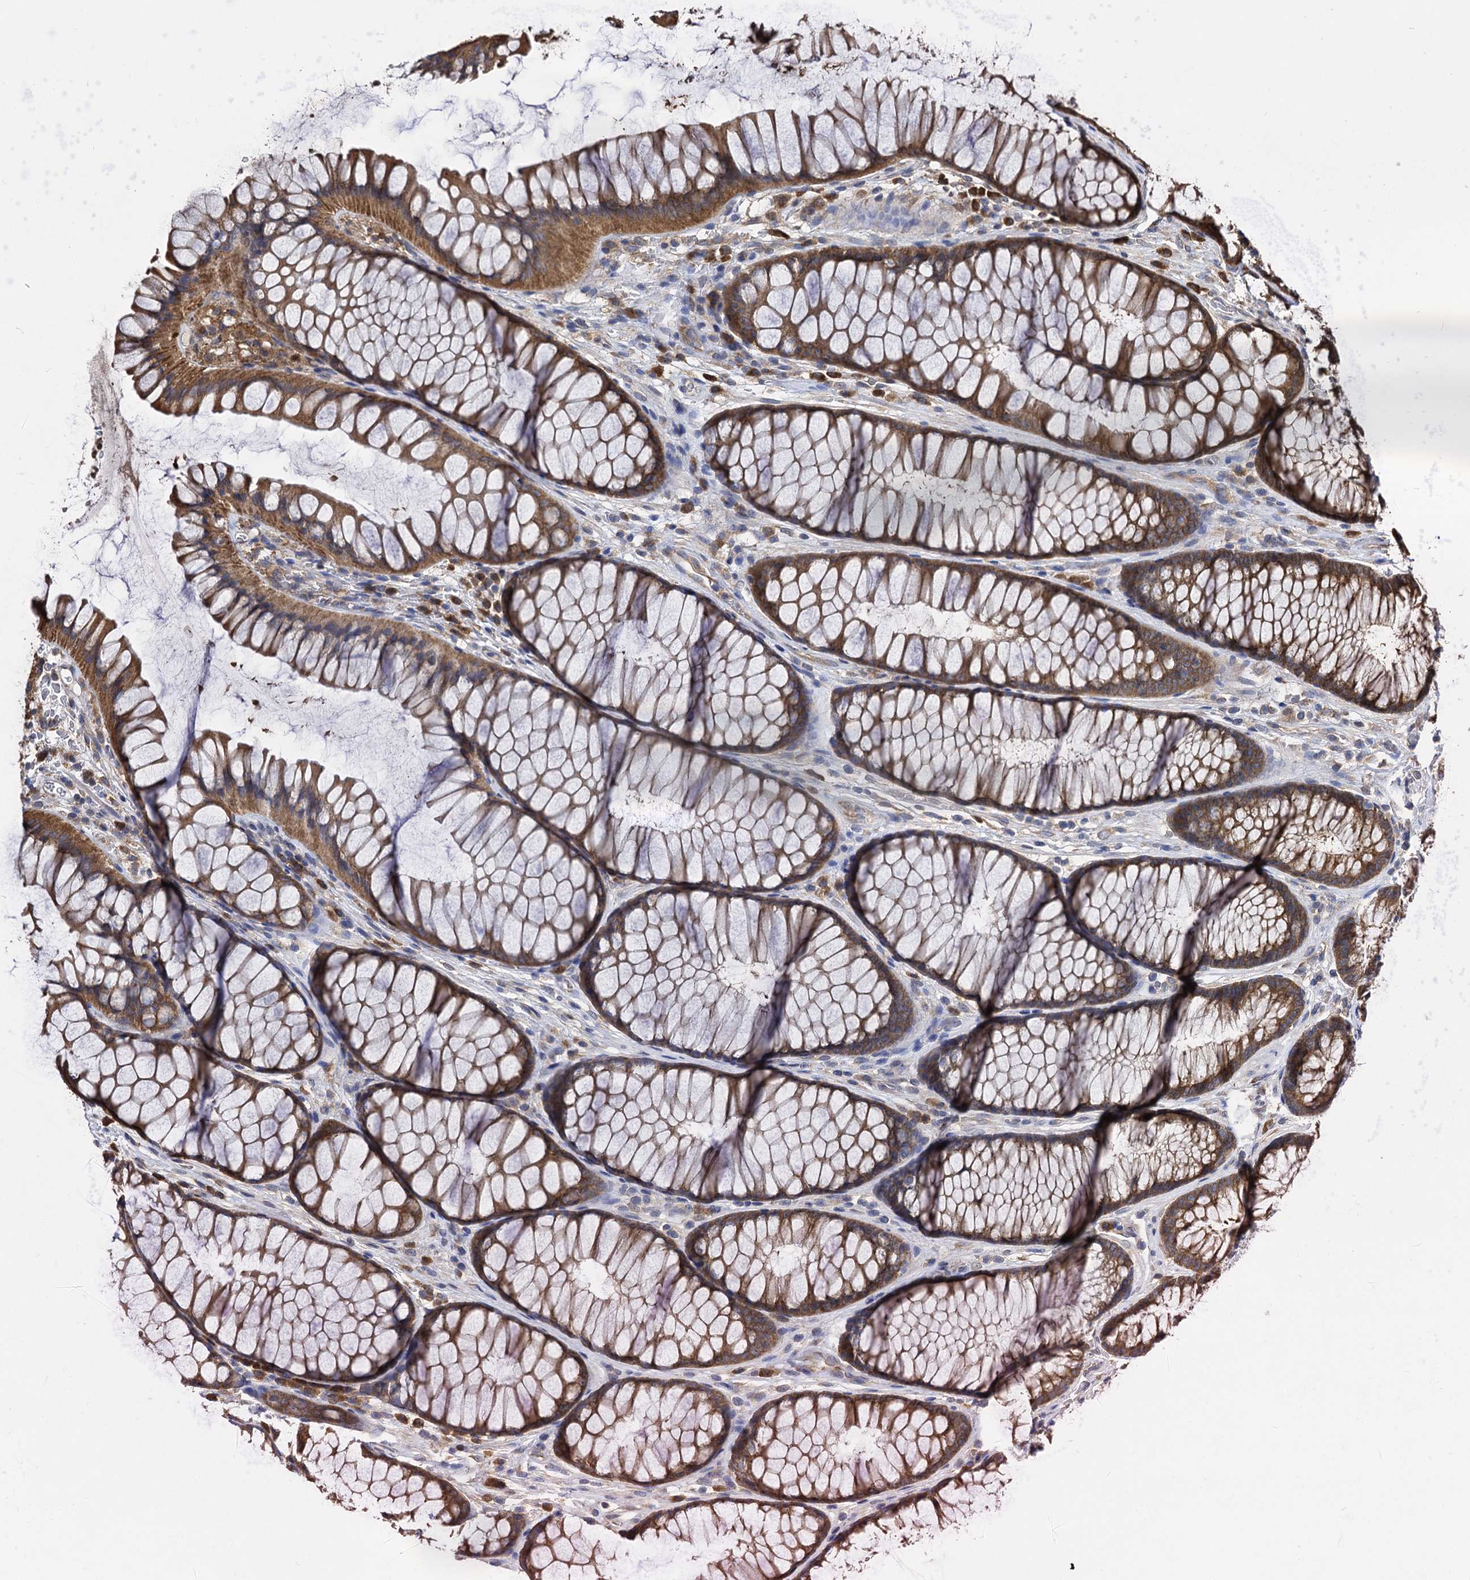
{"staining": {"intensity": "moderate", "quantity": ">75%", "location": "cytoplasmic/membranous"}, "tissue": "colon", "cell_type": "Endothelial cells", "image_type": "normal", "snomed": [{"axis": "morphology", "description": "Normal tissue, NOS"}, {"axis": "topography", "description": "Colon"}], "caption": "Protein expression analysis of benign human colon reveals moderate cytoplasmic/membranous positivity in approximately >75% of endothelial cells.", "gene": "NME1", "patient": {"sex": "female", "age": 82}}